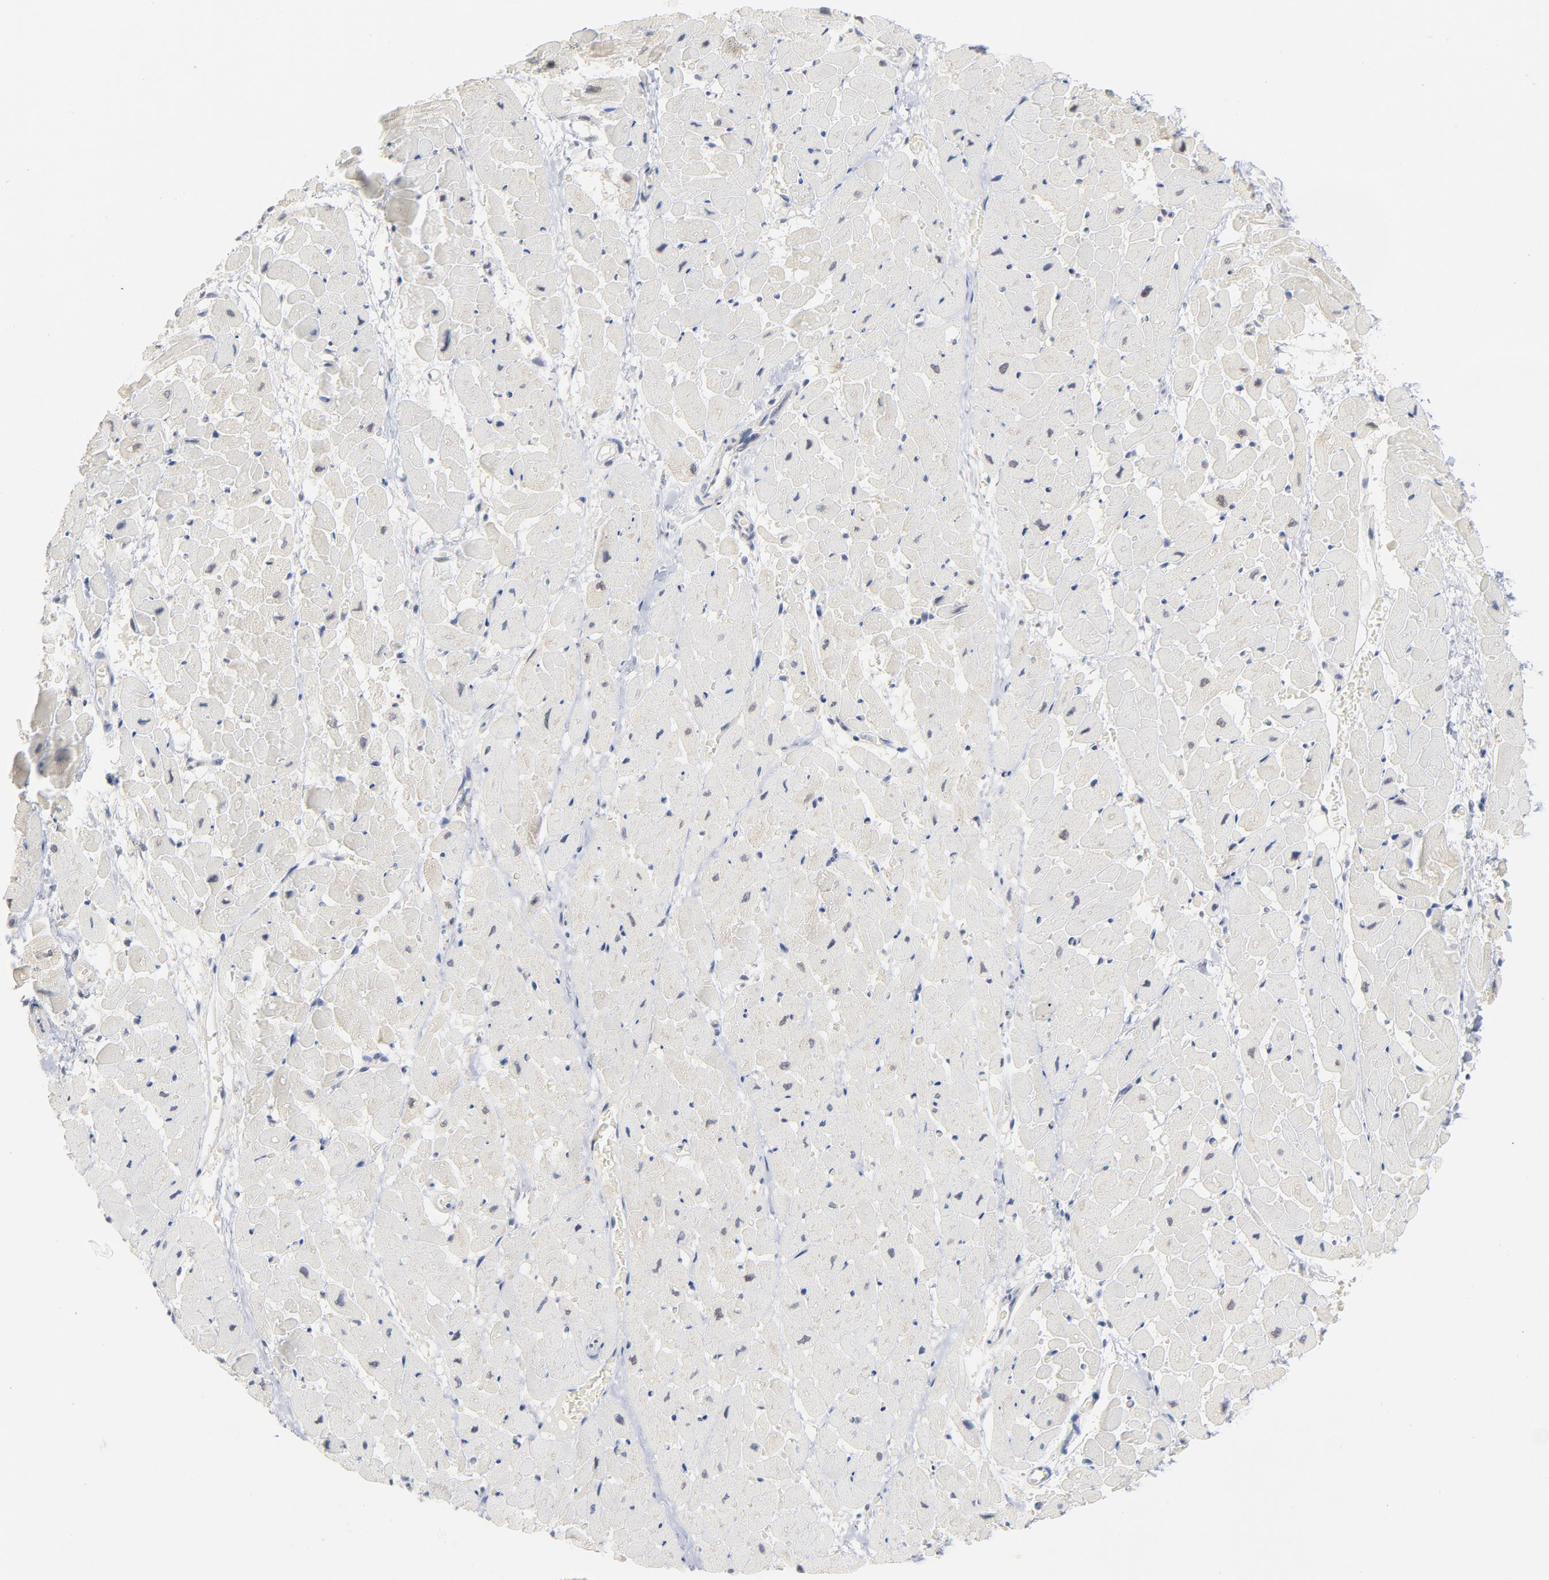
{"staining": {"intensity": "negative", "quantity": "none", "location": "none"}, "tissue": "heart muscle", "cell_type": "Cardiomyocytes", "image_type": "normal", "snomed": [{"axis": "morphology", "description": "Normal tissue, NOS"}, {"axis": "topography", "description": "Heart"}], "caption": "An immunohistochemistry image of normal heart muscle is shown. There is no staining in cardiomyocytes of heart muscle. Nuclei are stained in blue.", "gene": "UBL4A", "patient": {"sex": "male", "age": 45}}